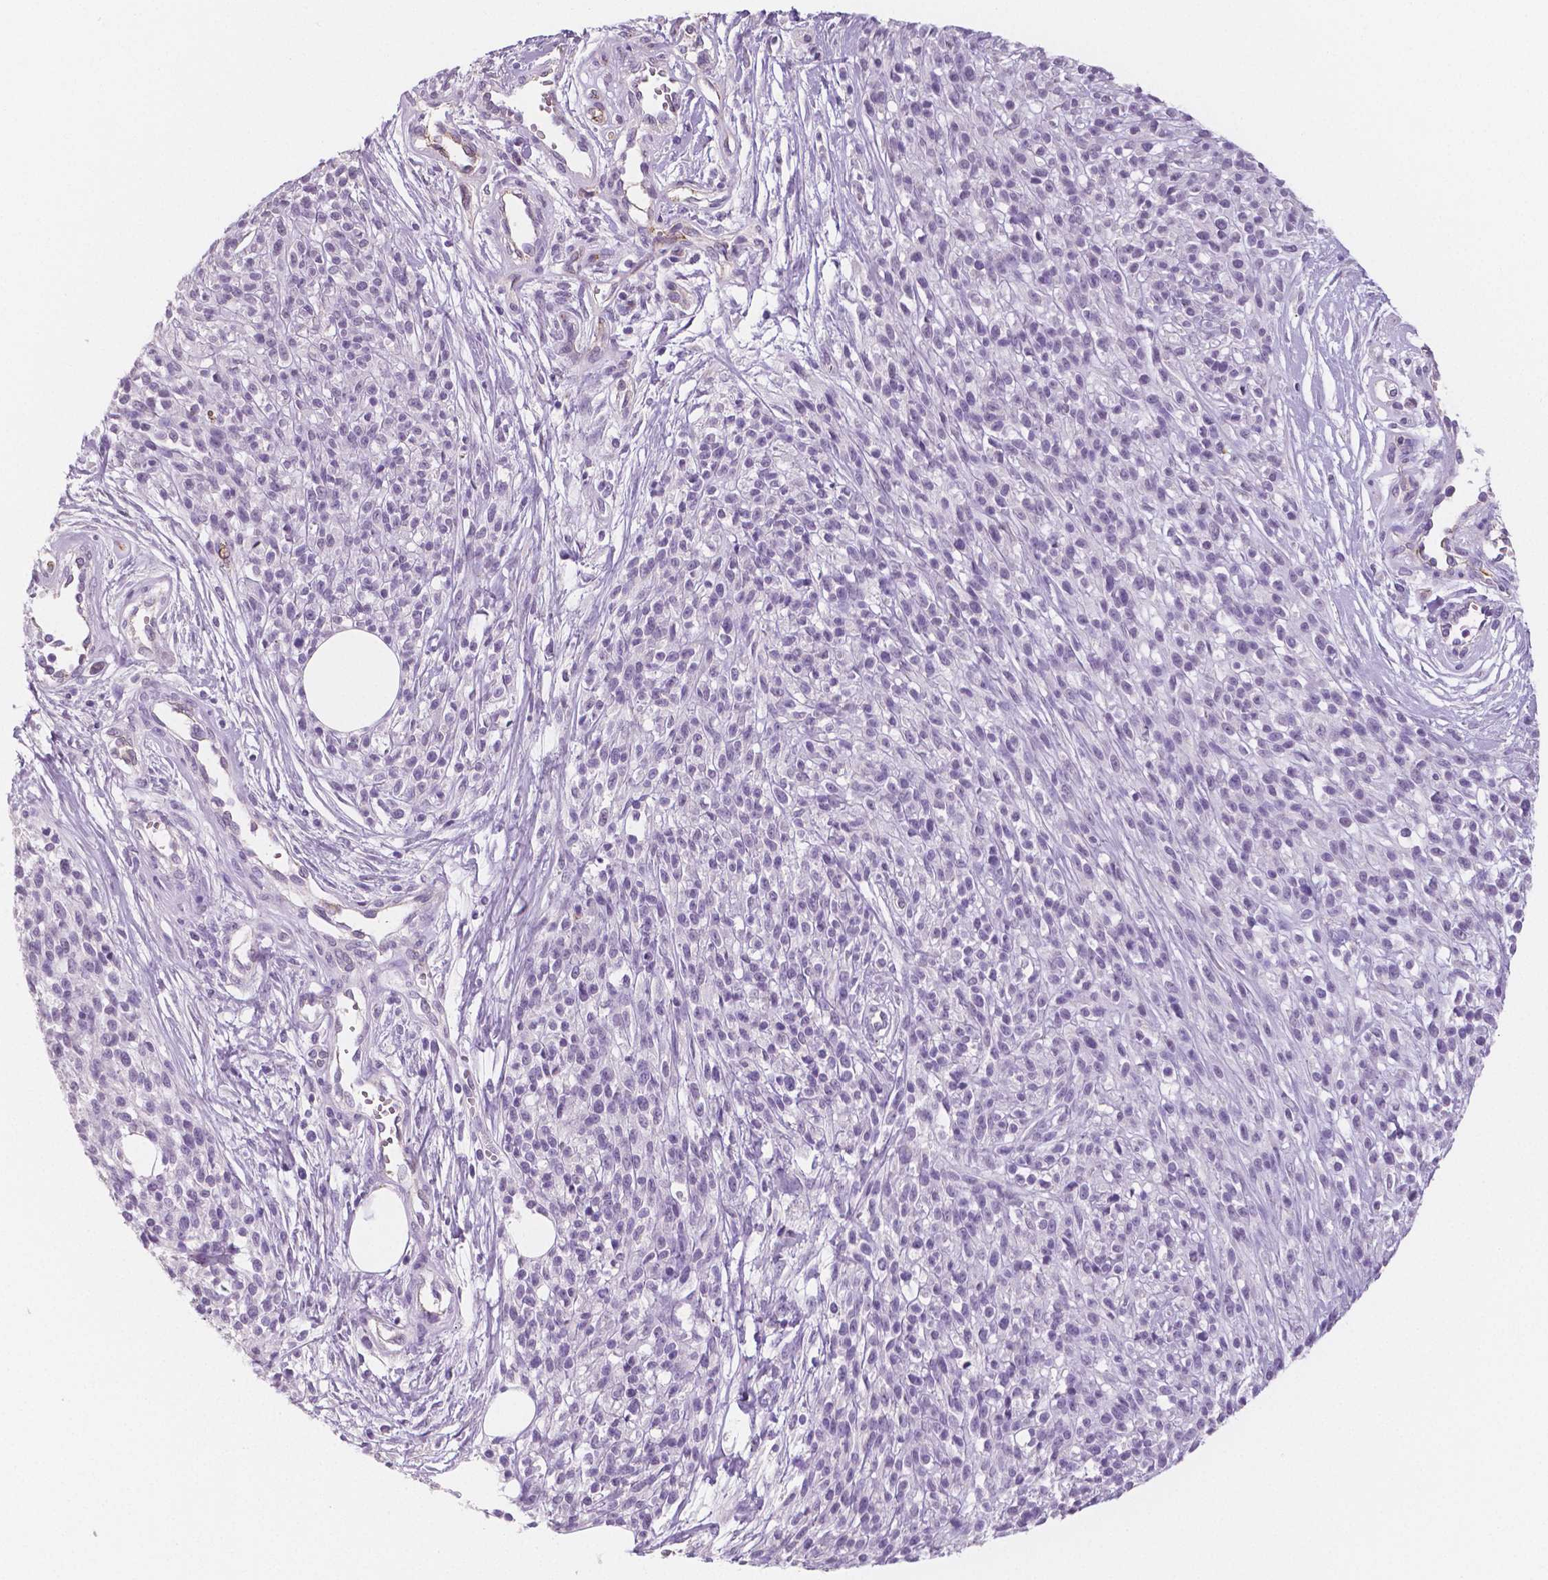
{"staining": {"intensity": "negative", "quantity": "none", "location": "none"}, "tissue": "melanoma", "cell_type": "Tumor cells", "image_type": "cancer", "snomed": [{"axis": "morphology", "description": "Malignant melanoma, NOS"}, {"axis": "topography", "description": "Skin"}, {"axis": "topography", "description": "Skin of trunk"}], "caption": "An IHC micrograph of malignant melanoma is shown. There is no staining in tumor cells of malignant melanoma. (Brightfield microscopy of DAB immunohistochemistry at high magnification).", "gene": "TSPAN7", "patient": {"sex": "male", "age": 74}}